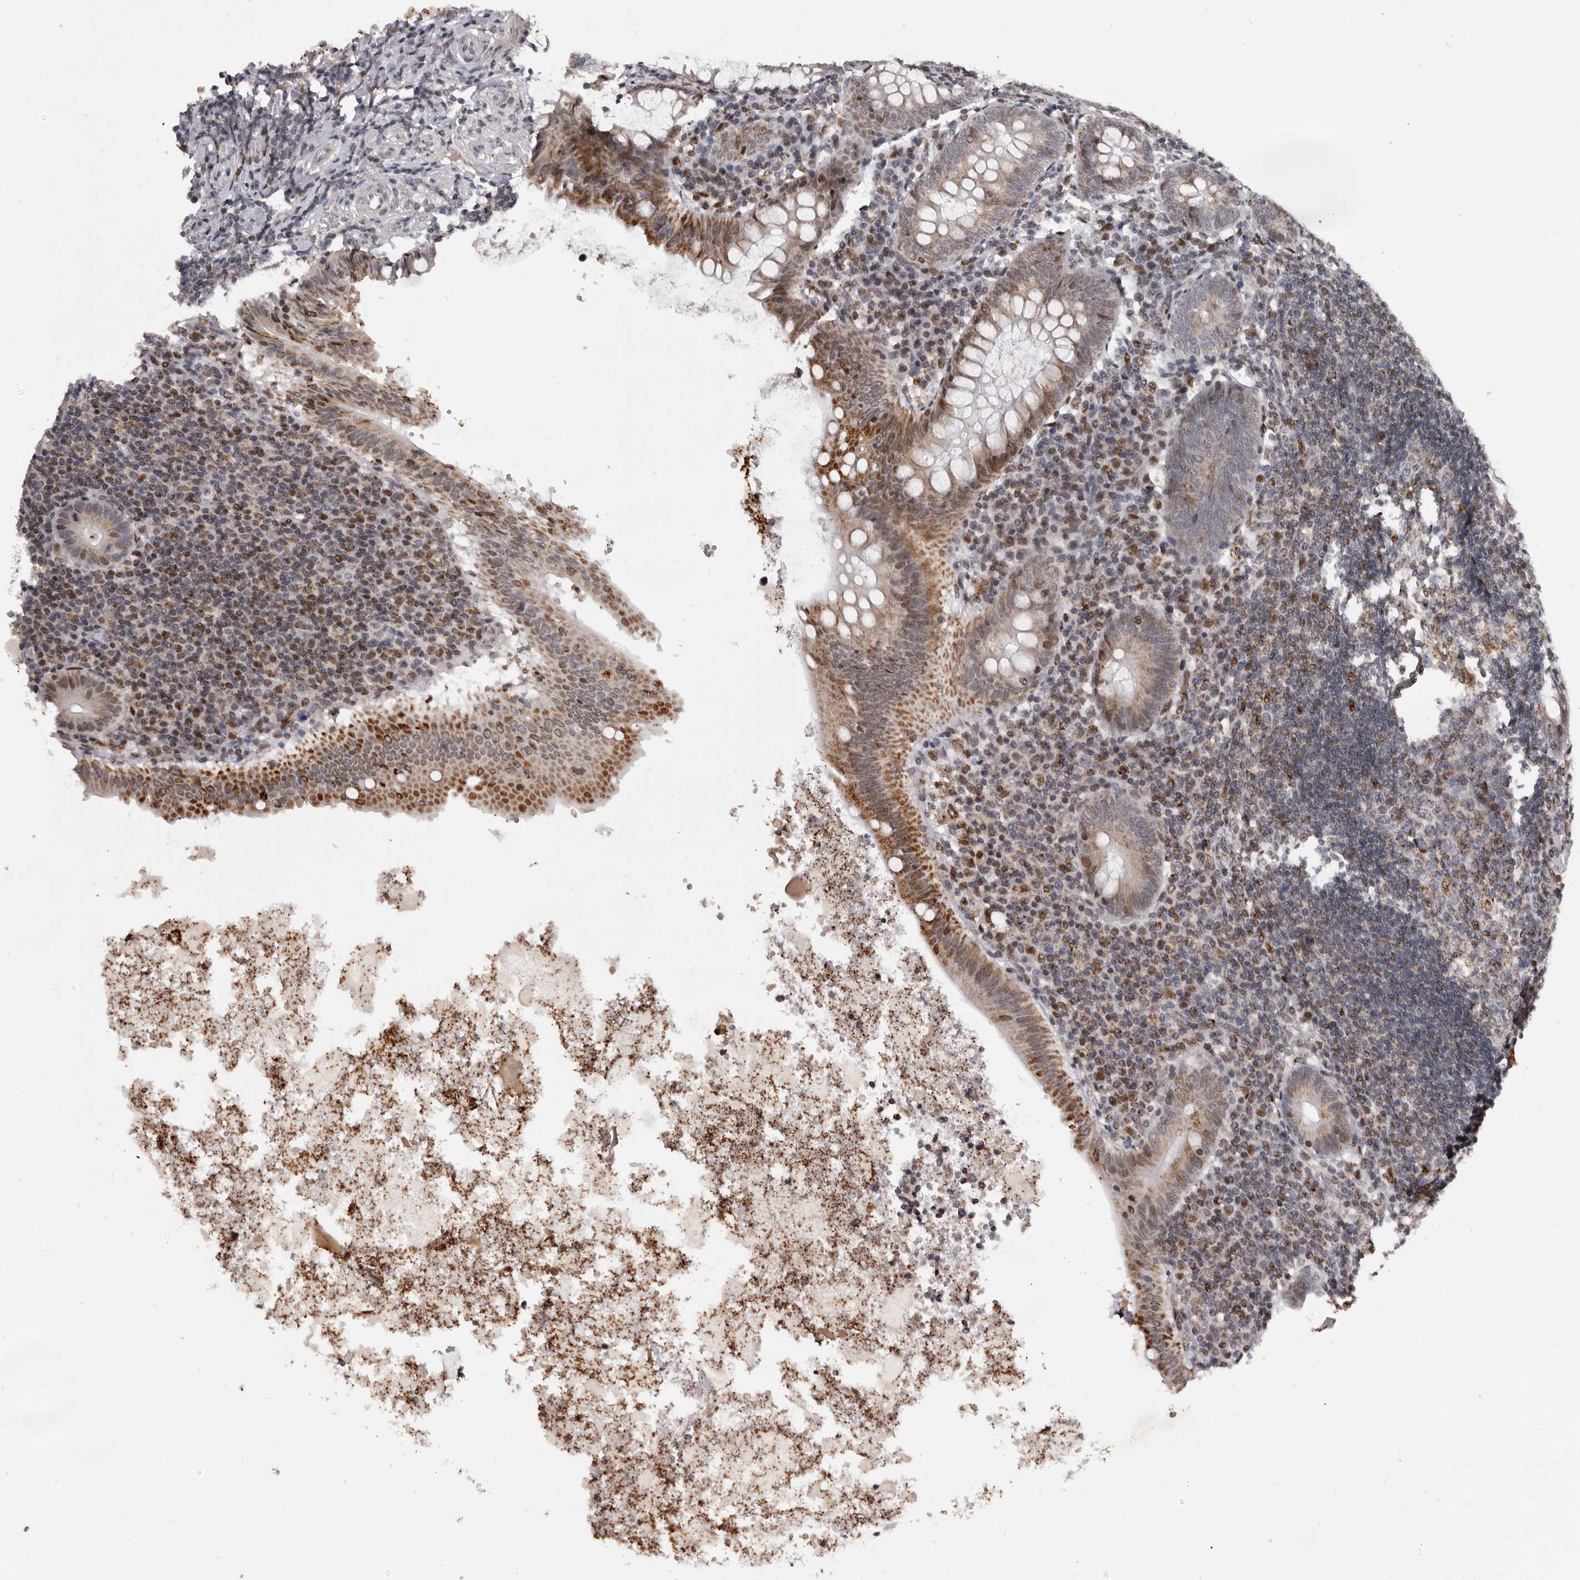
{"staining": {"intensity": "moderate", "quantity": ">75%", "location": "cytoplasmic/membranous"}, "tissue": "appendix", "cell_type": "Glandular cells", "image_type": "normal", "snomed": [{"axis": "morphology", "description": "Normal tissue, NOS"}, {"axis": "topography", "description": "Appendix"}], "caption": "Protein expression analysis of normal appendix displays moderate cytoplasmic/membranous staining in approximately >75% of glandular cells. The protein is shown in brown color, while the nuclei are stained blue.", "gene": "C17orf99", "patient": {"sex": "female", "age": 54}}